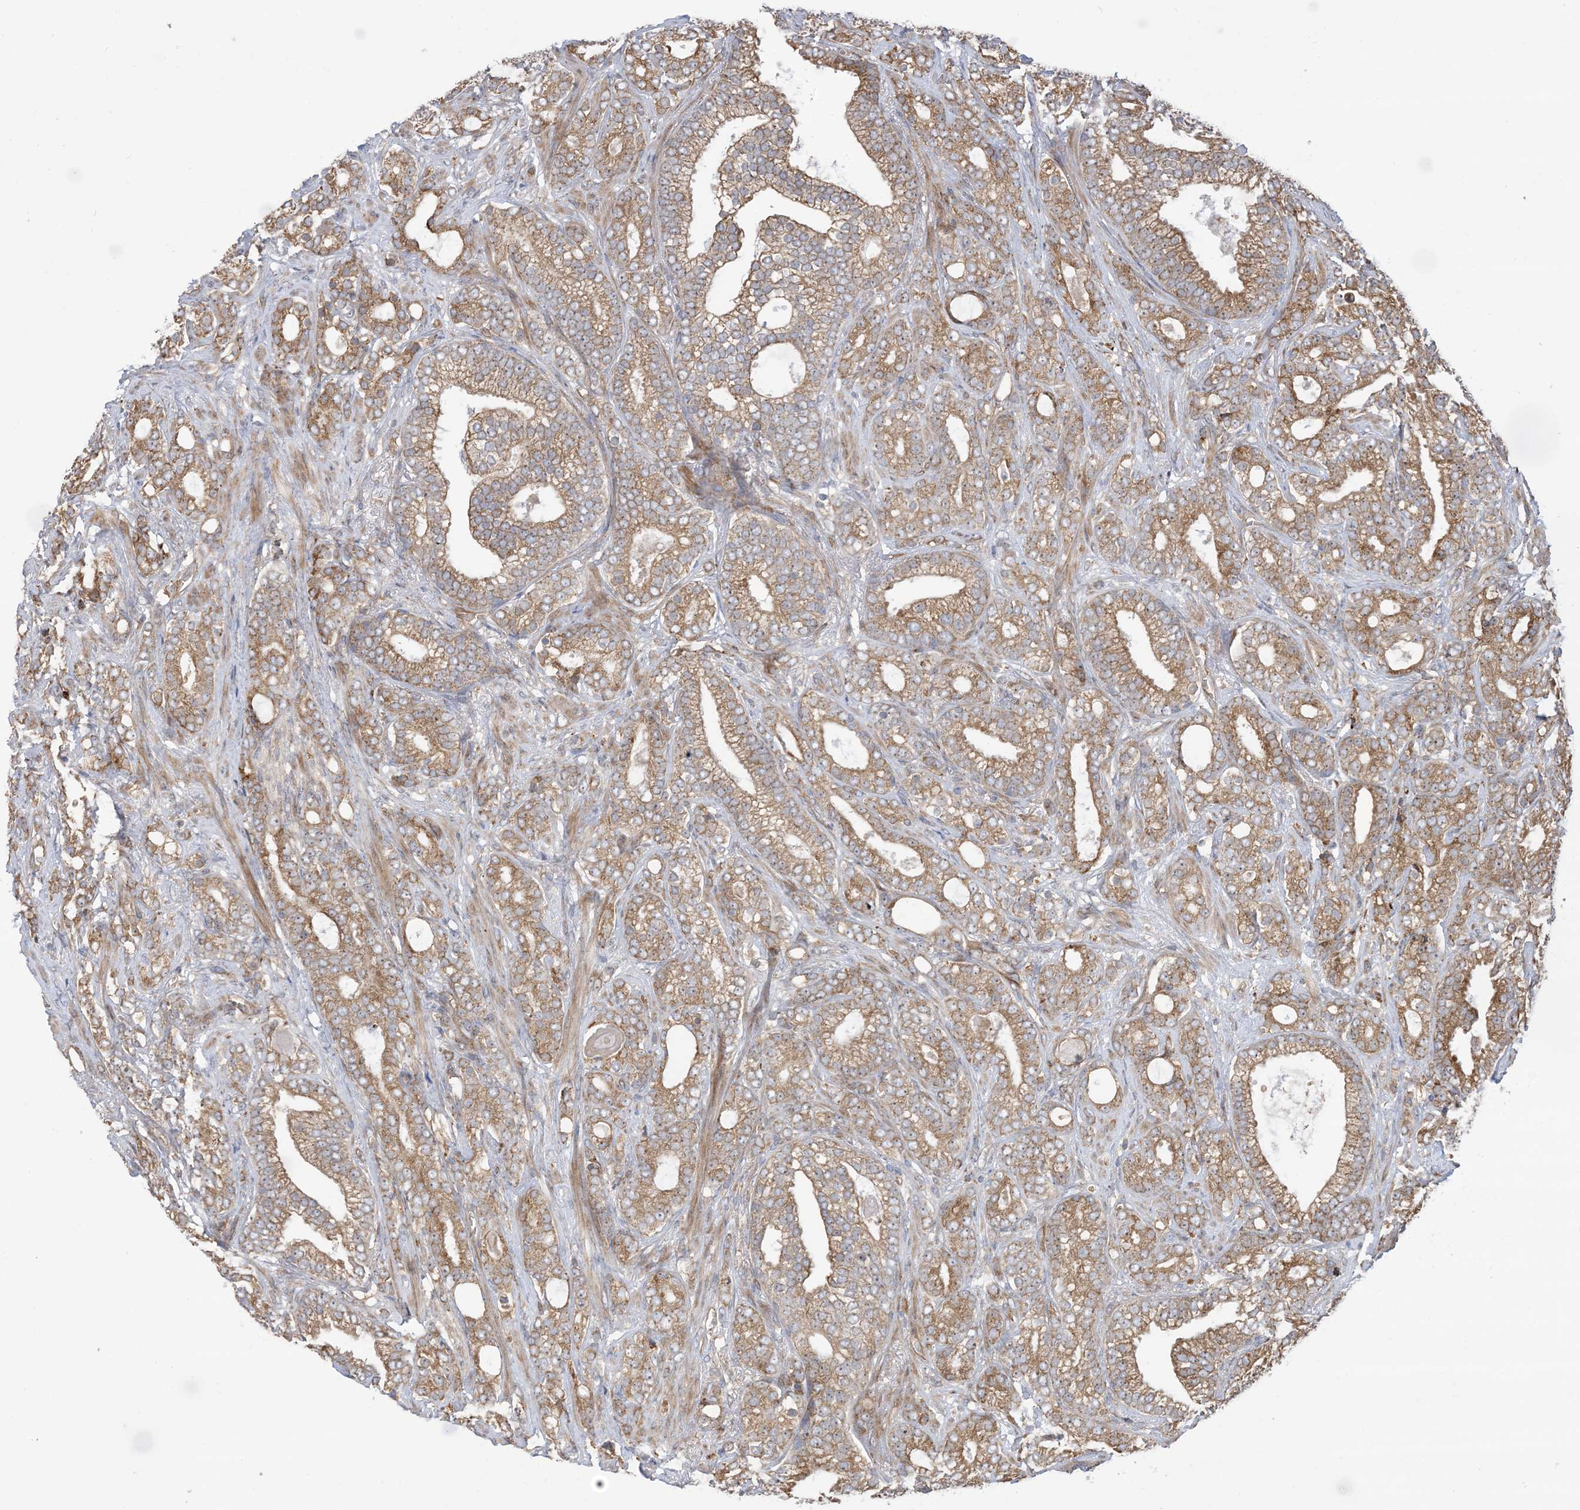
{"staining": {"intensity": "moderate", "quantity": ">75%", "location": "cytoplasmic/membranous"}, "tissue": "prostate cancer", "cell_type": "Tumor cells", "image_type": "cancer", "snomed": [{"axis": "morphology", "description": "Adenocarcinoma, High grade"}, {"axis": "topography", "description": "Prostate and seminal vesicle, NOS"}], "caption": "An image of human adenocarcinoma (high-grade) (prostate) stained for a protein demonstrates moderate cytoplasmic/membranous brown staining in tumor cells.", "gene": "CLEC16A", "patient": {"sex": "male", "age": 67}}